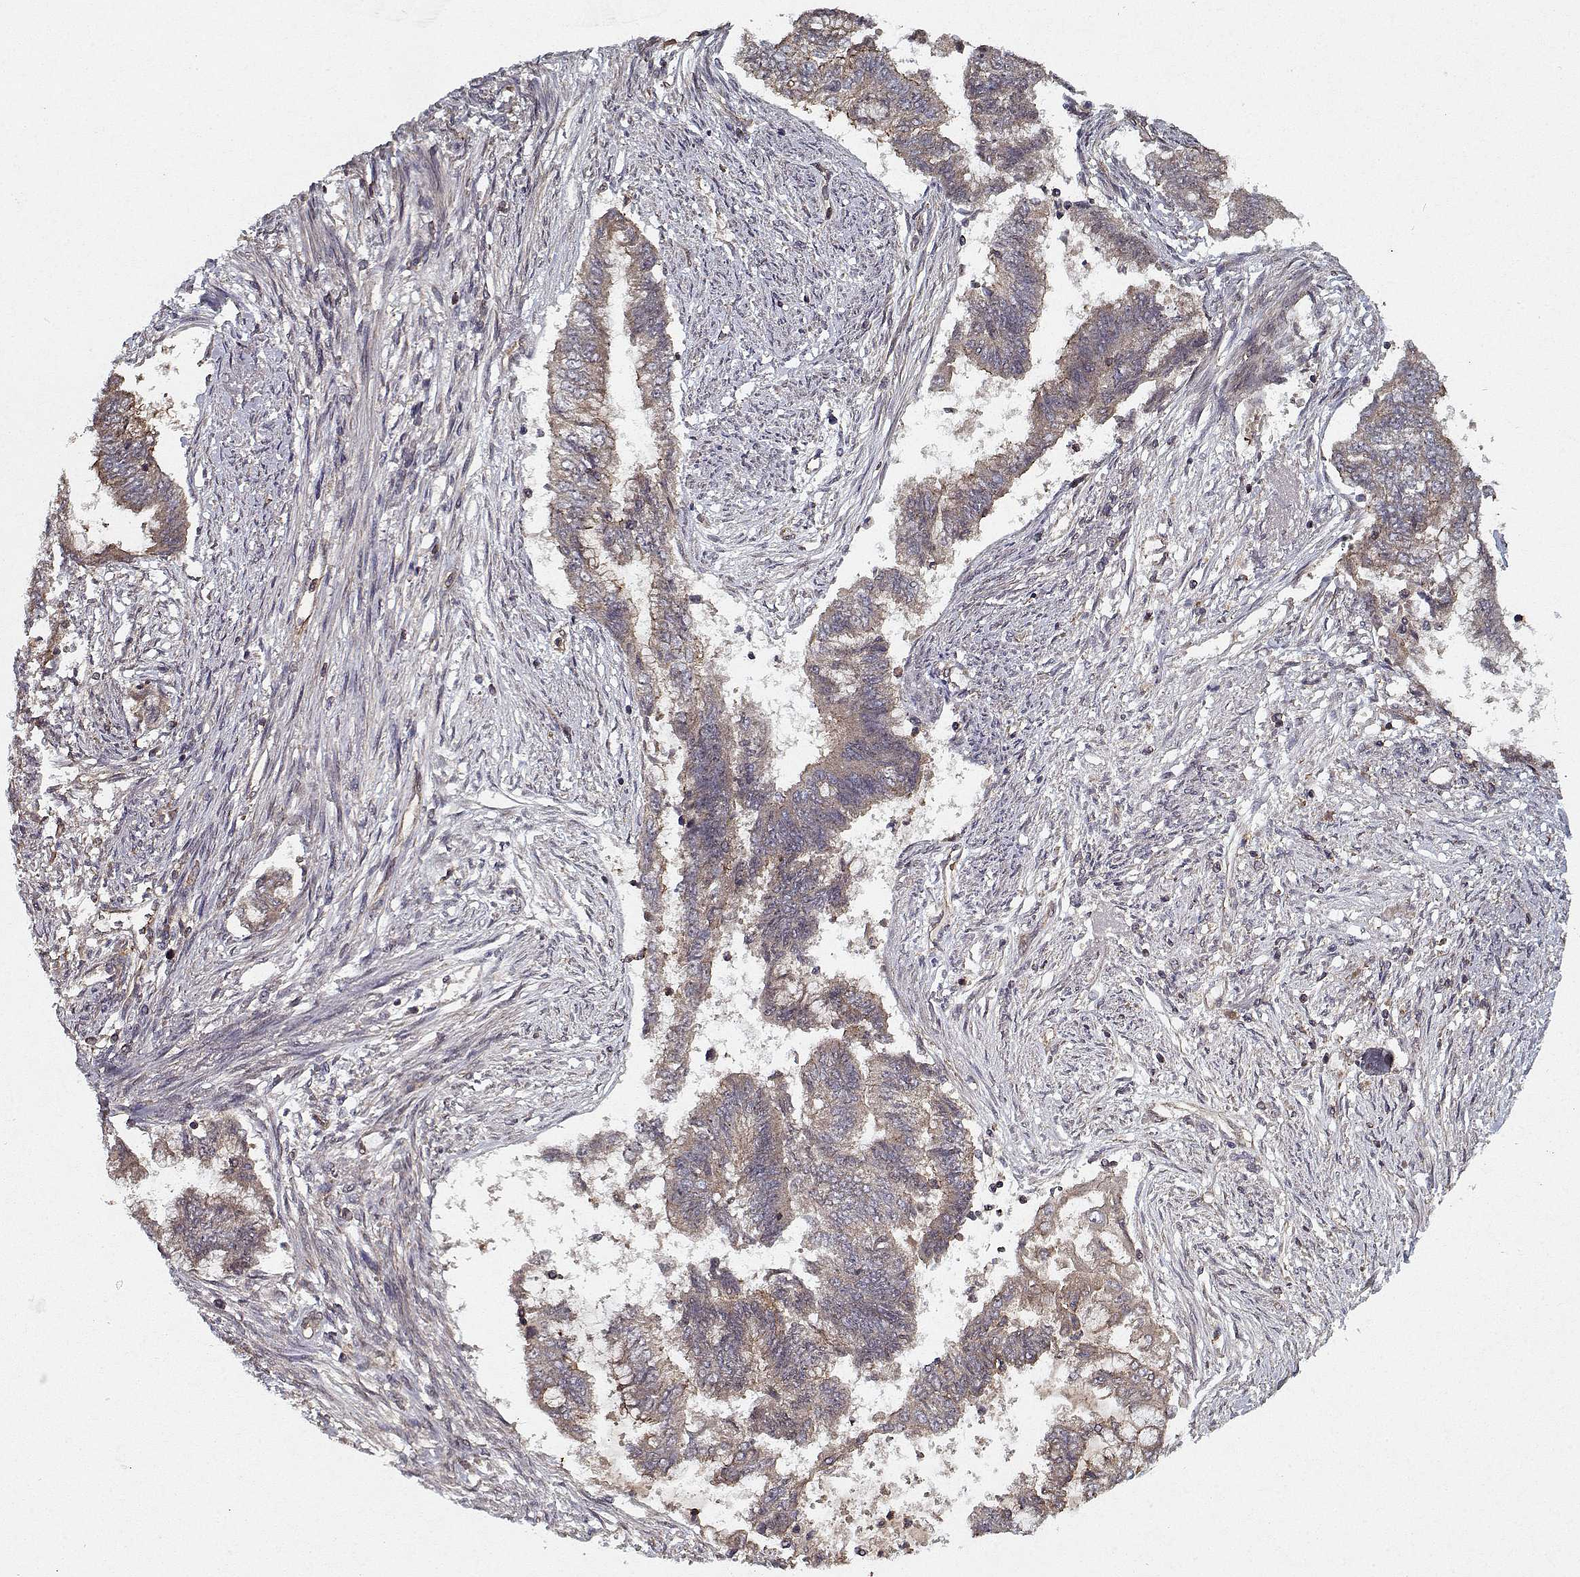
{"staining": {"intensity": "strong", "quantity": "25%-75%", "location": "cytoplasmic/membranous"}, "tissue": "endometrial cancer", "cell_type": "Tumor cells", "image_type": "cancer", "snomed": [{"axis": "morphology", "description": "Adenocarcinoma, NOS"}, {"axis": "topography", "description": "Endometrium"}], "caption": "This image demonstrates immunohistochemistry staining of human endometrial adenocarcinoma, with high strong cytoplasmic/membranous positivity in about 25%-75% of tumor cells.", "gene": "PPP1R12A", "patient": {"sex": "female", "age": 65}}